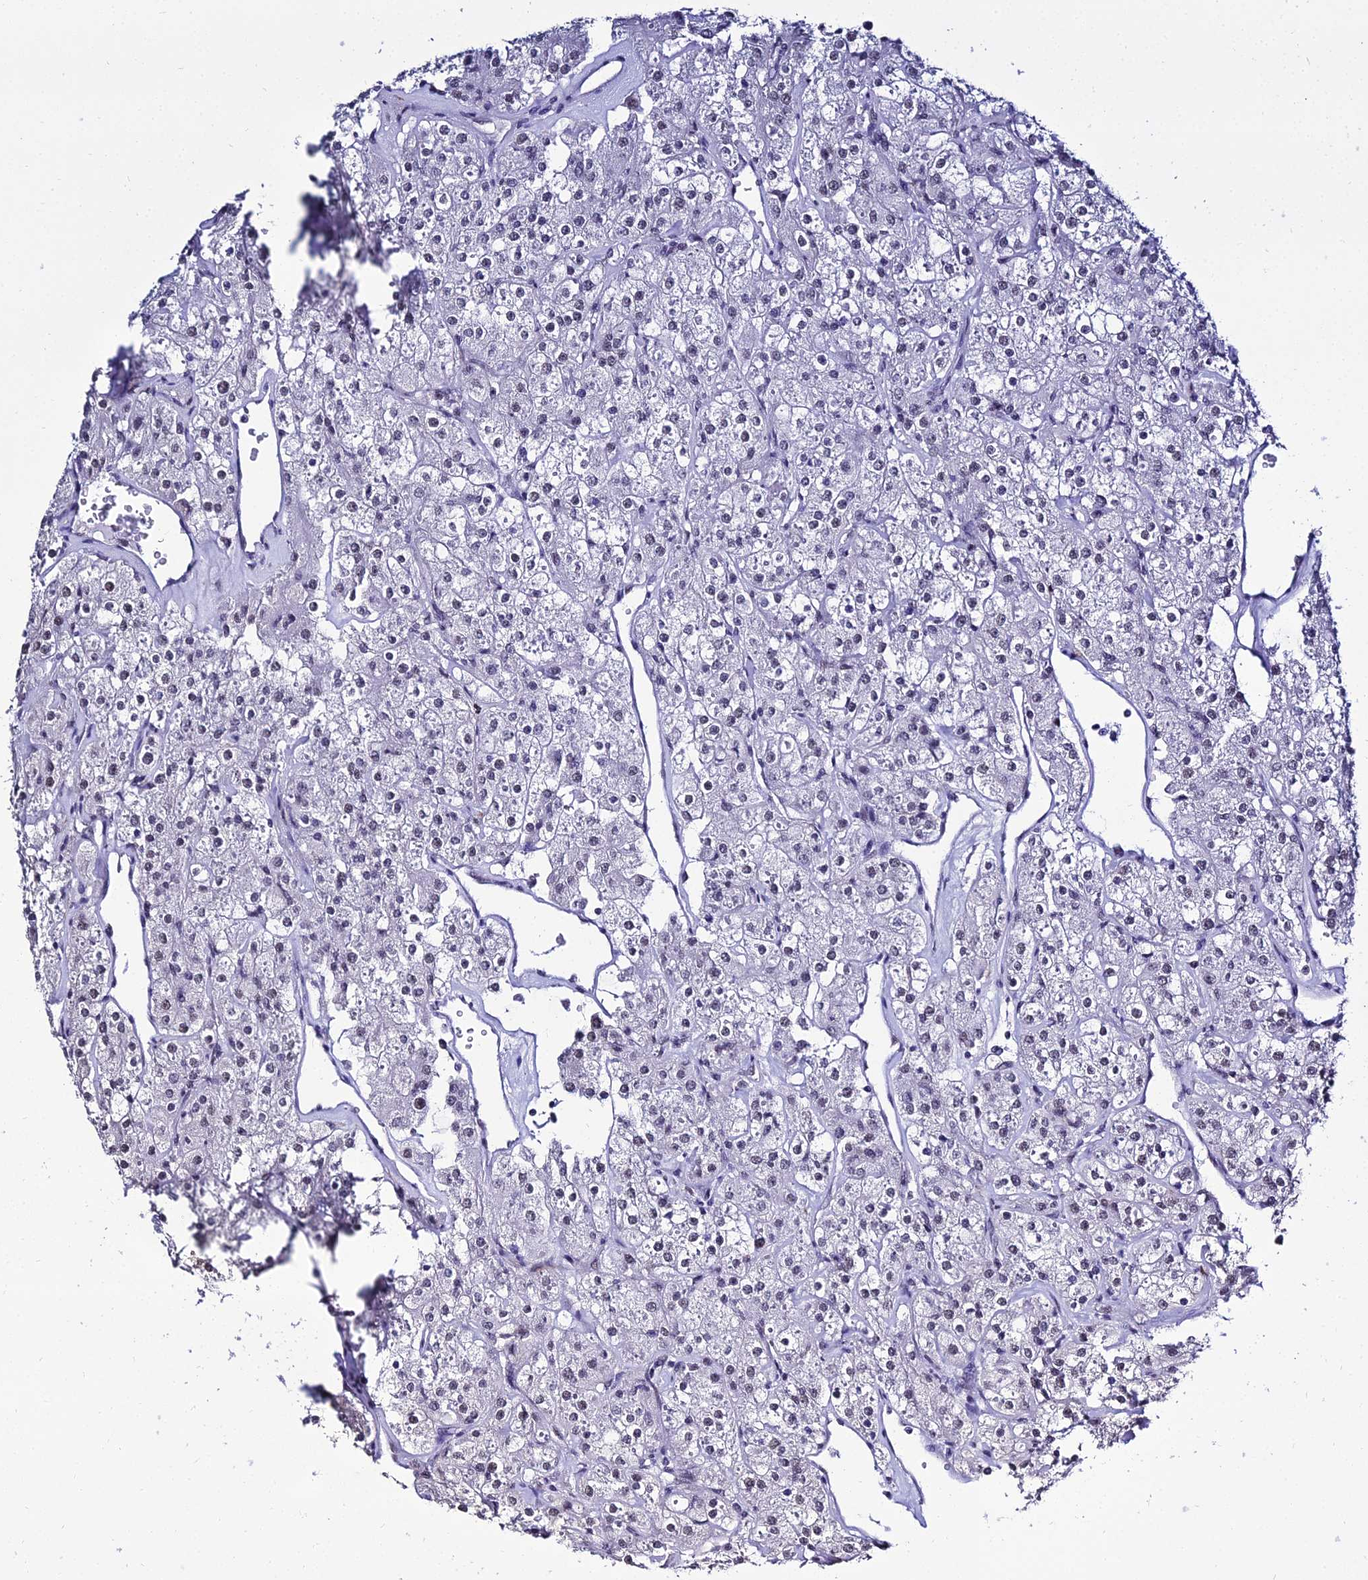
{"staining": {"intensity": "weak", "quantity": "<25%", "location": "nuclear"}, "tissue": "renal cancer", "cell_type": "Tumor cells", "image_type": "cancer", "snomed": [{"axis": "morphology", "description": "Adenocarcinoma, NOS"}, {"axis": "topography", "description": "Kidney"}], "caption": "High magnification brightfield microscopy of renal adenocarcinoma stained with DAB (brown) and counterstained with hematoxylin (blue): tumor cells show no significant expression.", "gene": "PPP4R2", "patient": {"sex": "male", "age": 77}}